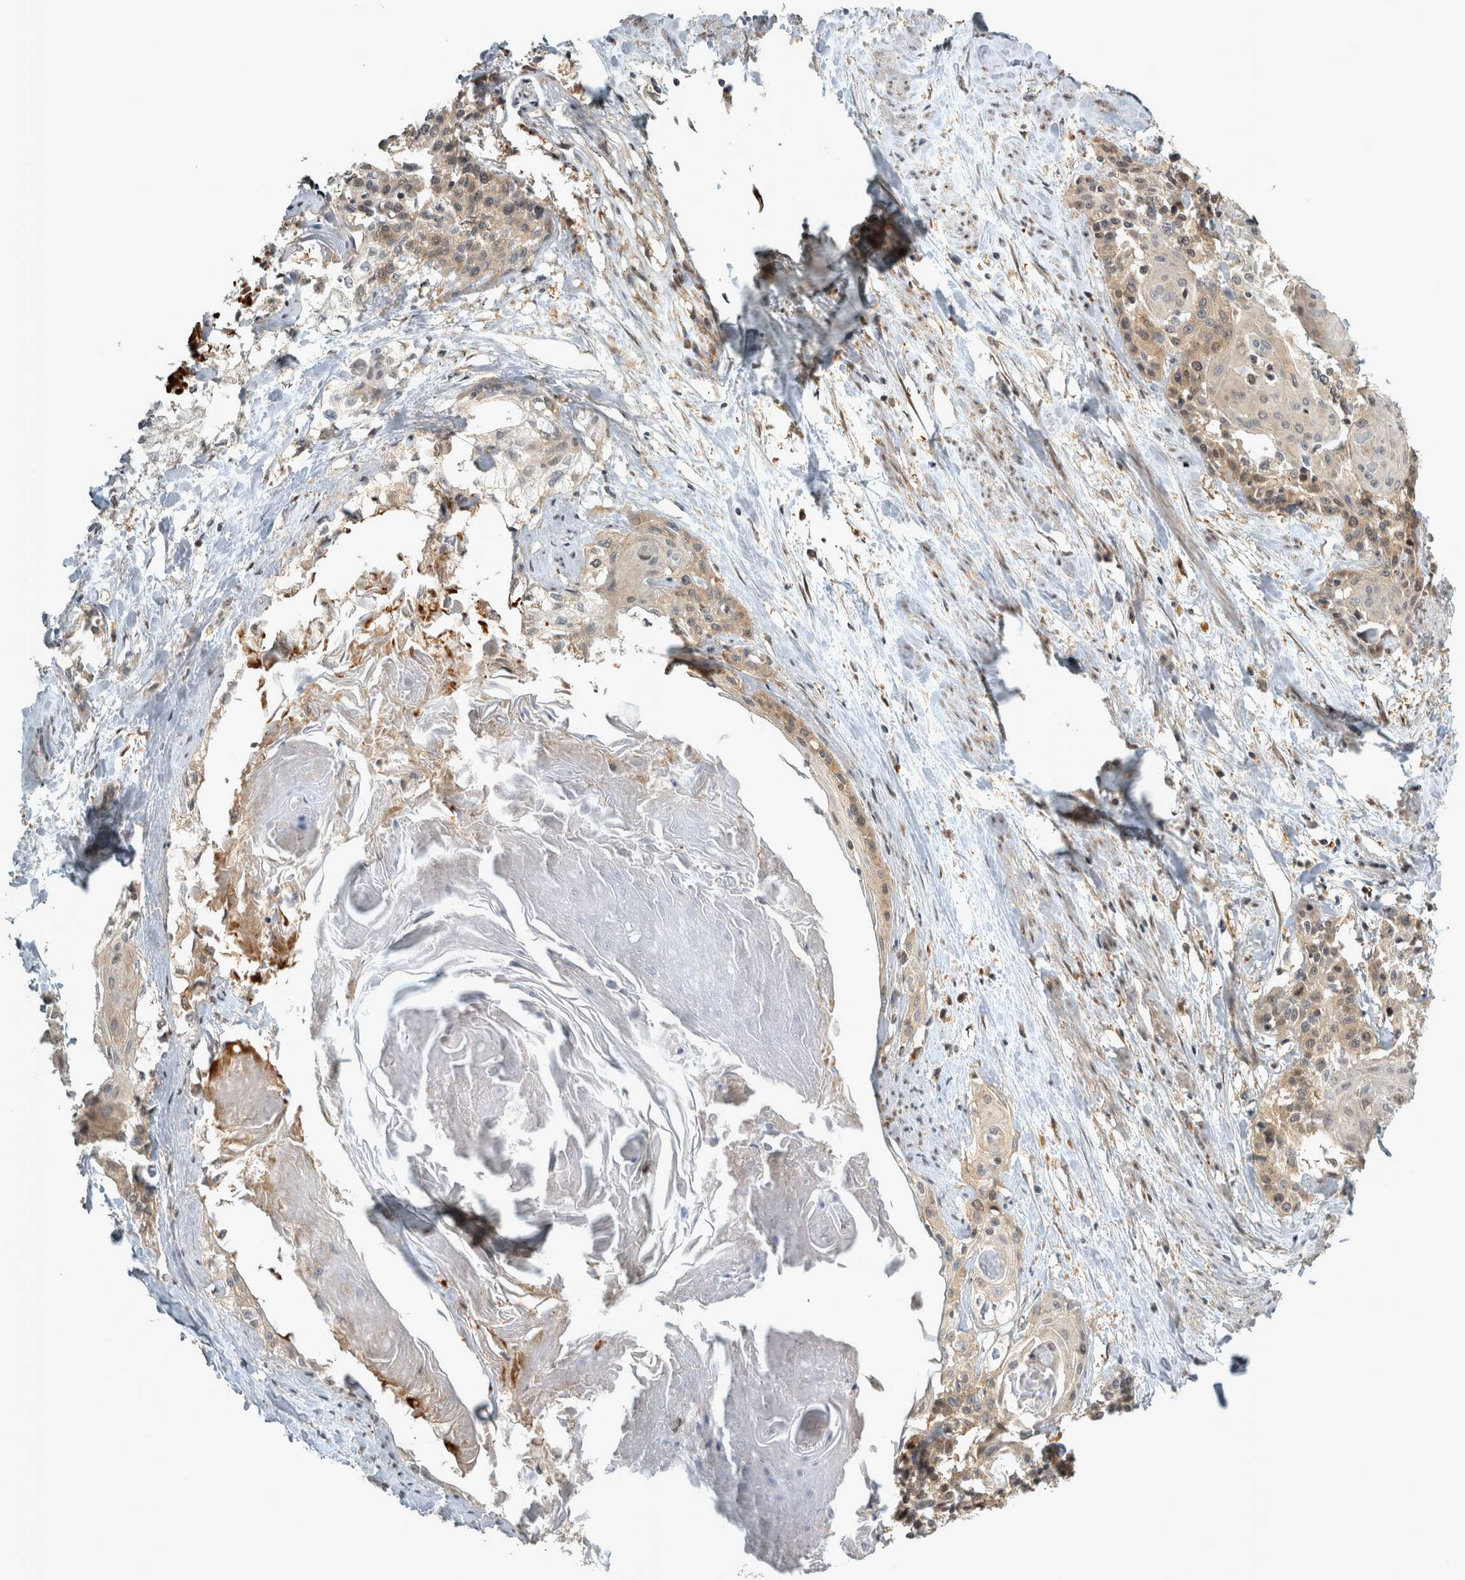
{"staining": {"intensity": "weak", "quantity": "25%-75%", "location": "cytoplasmic/membranous"}, "tissue": "cervical cancer", "cell_type": "Tumor cells", "image_type": "cancer", "snomed": [{"axis": "morphology", "description": "Squamous cell carcinoma, NOS"}, {"axis": "topography", "description": "Cervix"}], "caption": "Cervical squamous cell carcinoma tissue demonstrates weak cytoplasmic/membranous positivity in about 25%-75% of tumor cells, visualized by immunohistochemistry.", "gene": "TRMT61B", "patient": {"sex": "female", "age": 57}}